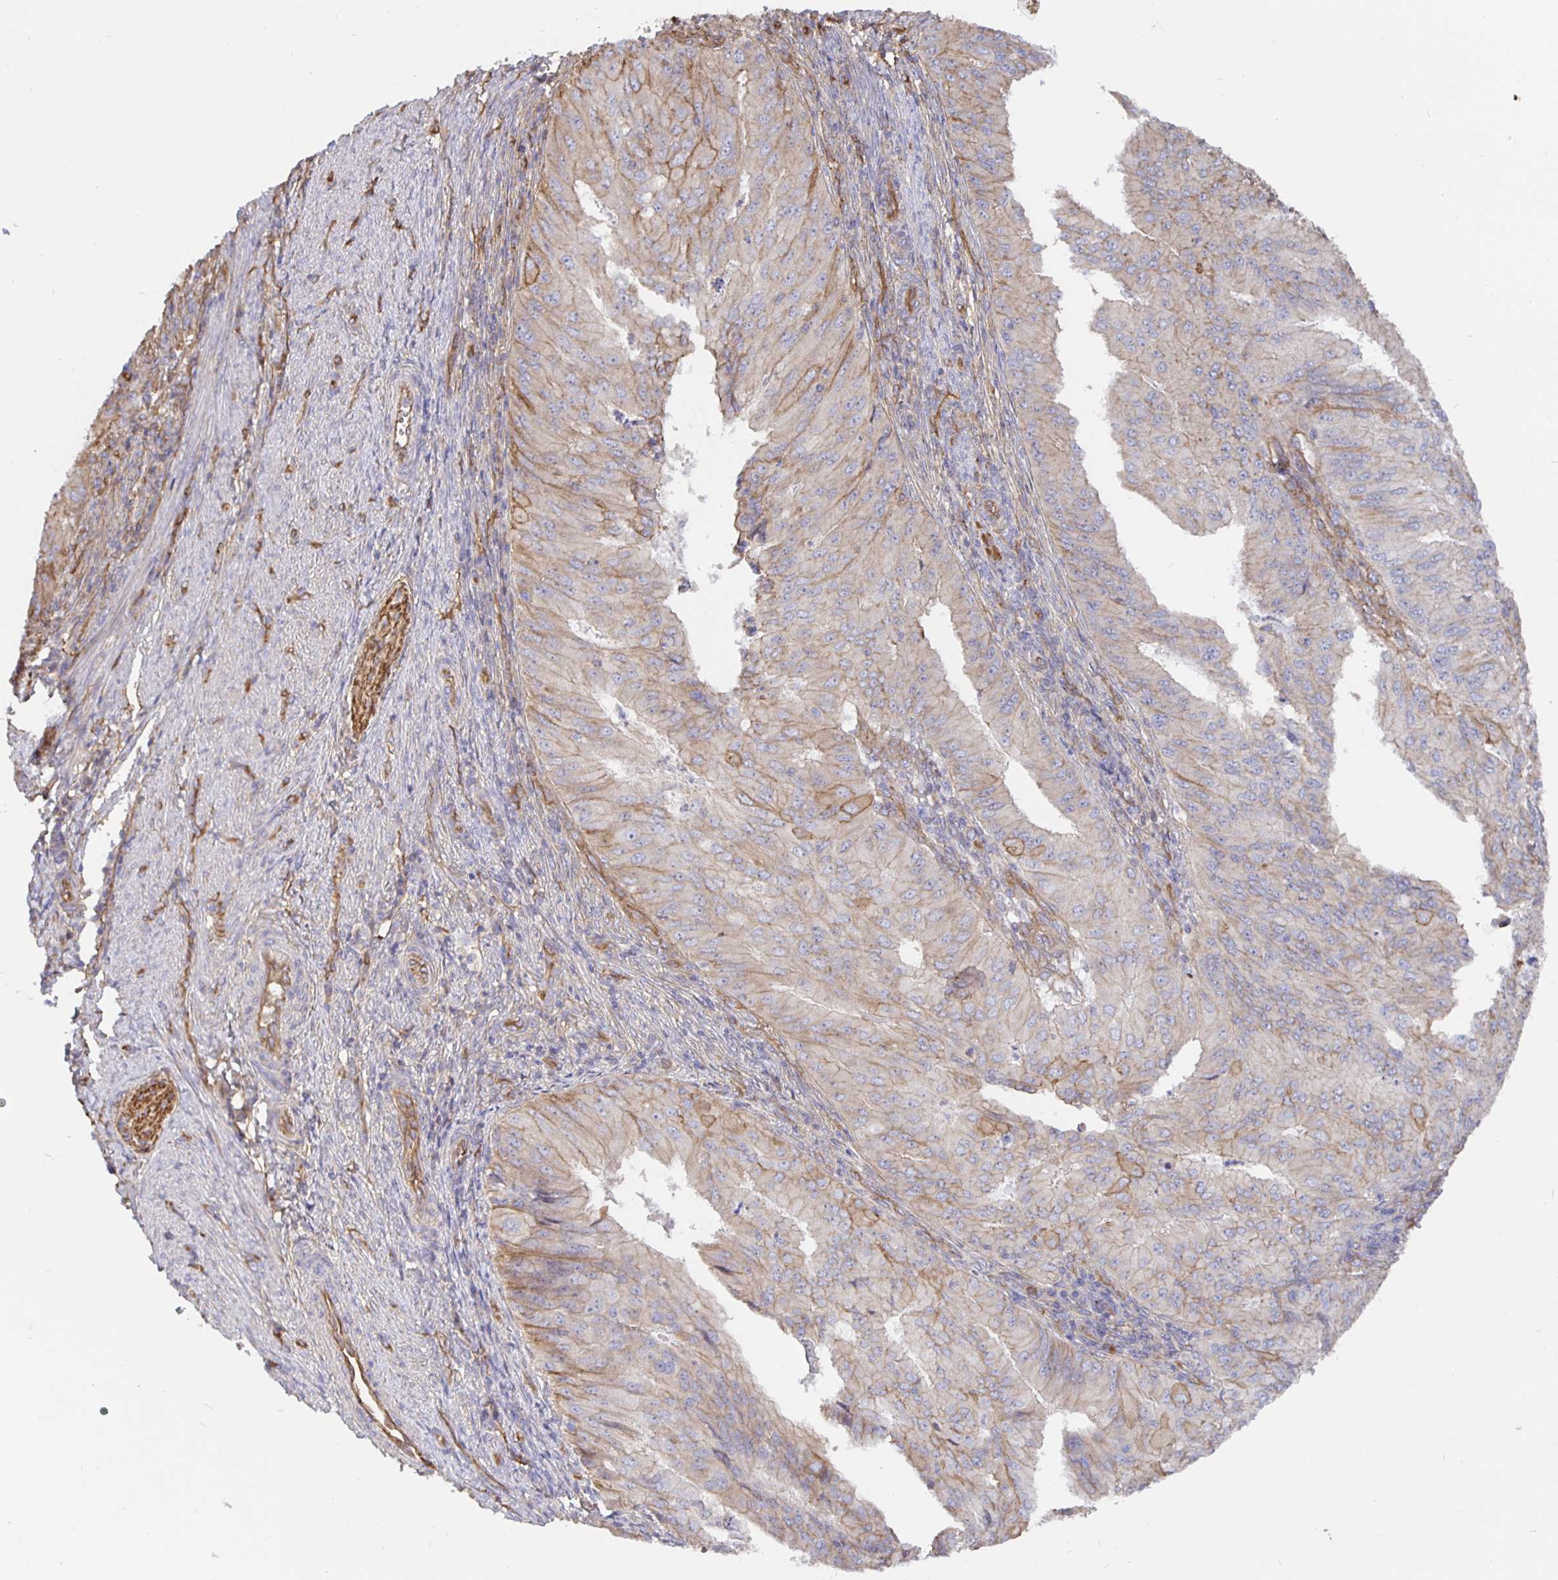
{"staining": {"intensity": "moderate", "quantity": "<25%", "location": "cytoplasmic/membranous"}, "tissue": "endometrial cancer", "cell_type": "Tumor cells", "image_type": "cancer", "snomed": [{"axis": "morphology", "description": "Adenocarcinoma, NOS"}, {"axis": "topography", "description": "Endometrium"}], "caption": "Immunohistochemistry histopathology image of neoplastic tissue: human endometrial adenocarcinoma stained using IHC reveals low levels of moderate protein expression localized specifically in the cytoplasmic/membranous of tumor cells, appearing as a cytoplasmic/membranous brown color.", "gene": "ARHGEF39", "patient": {"sex": "female", "age": 50}}